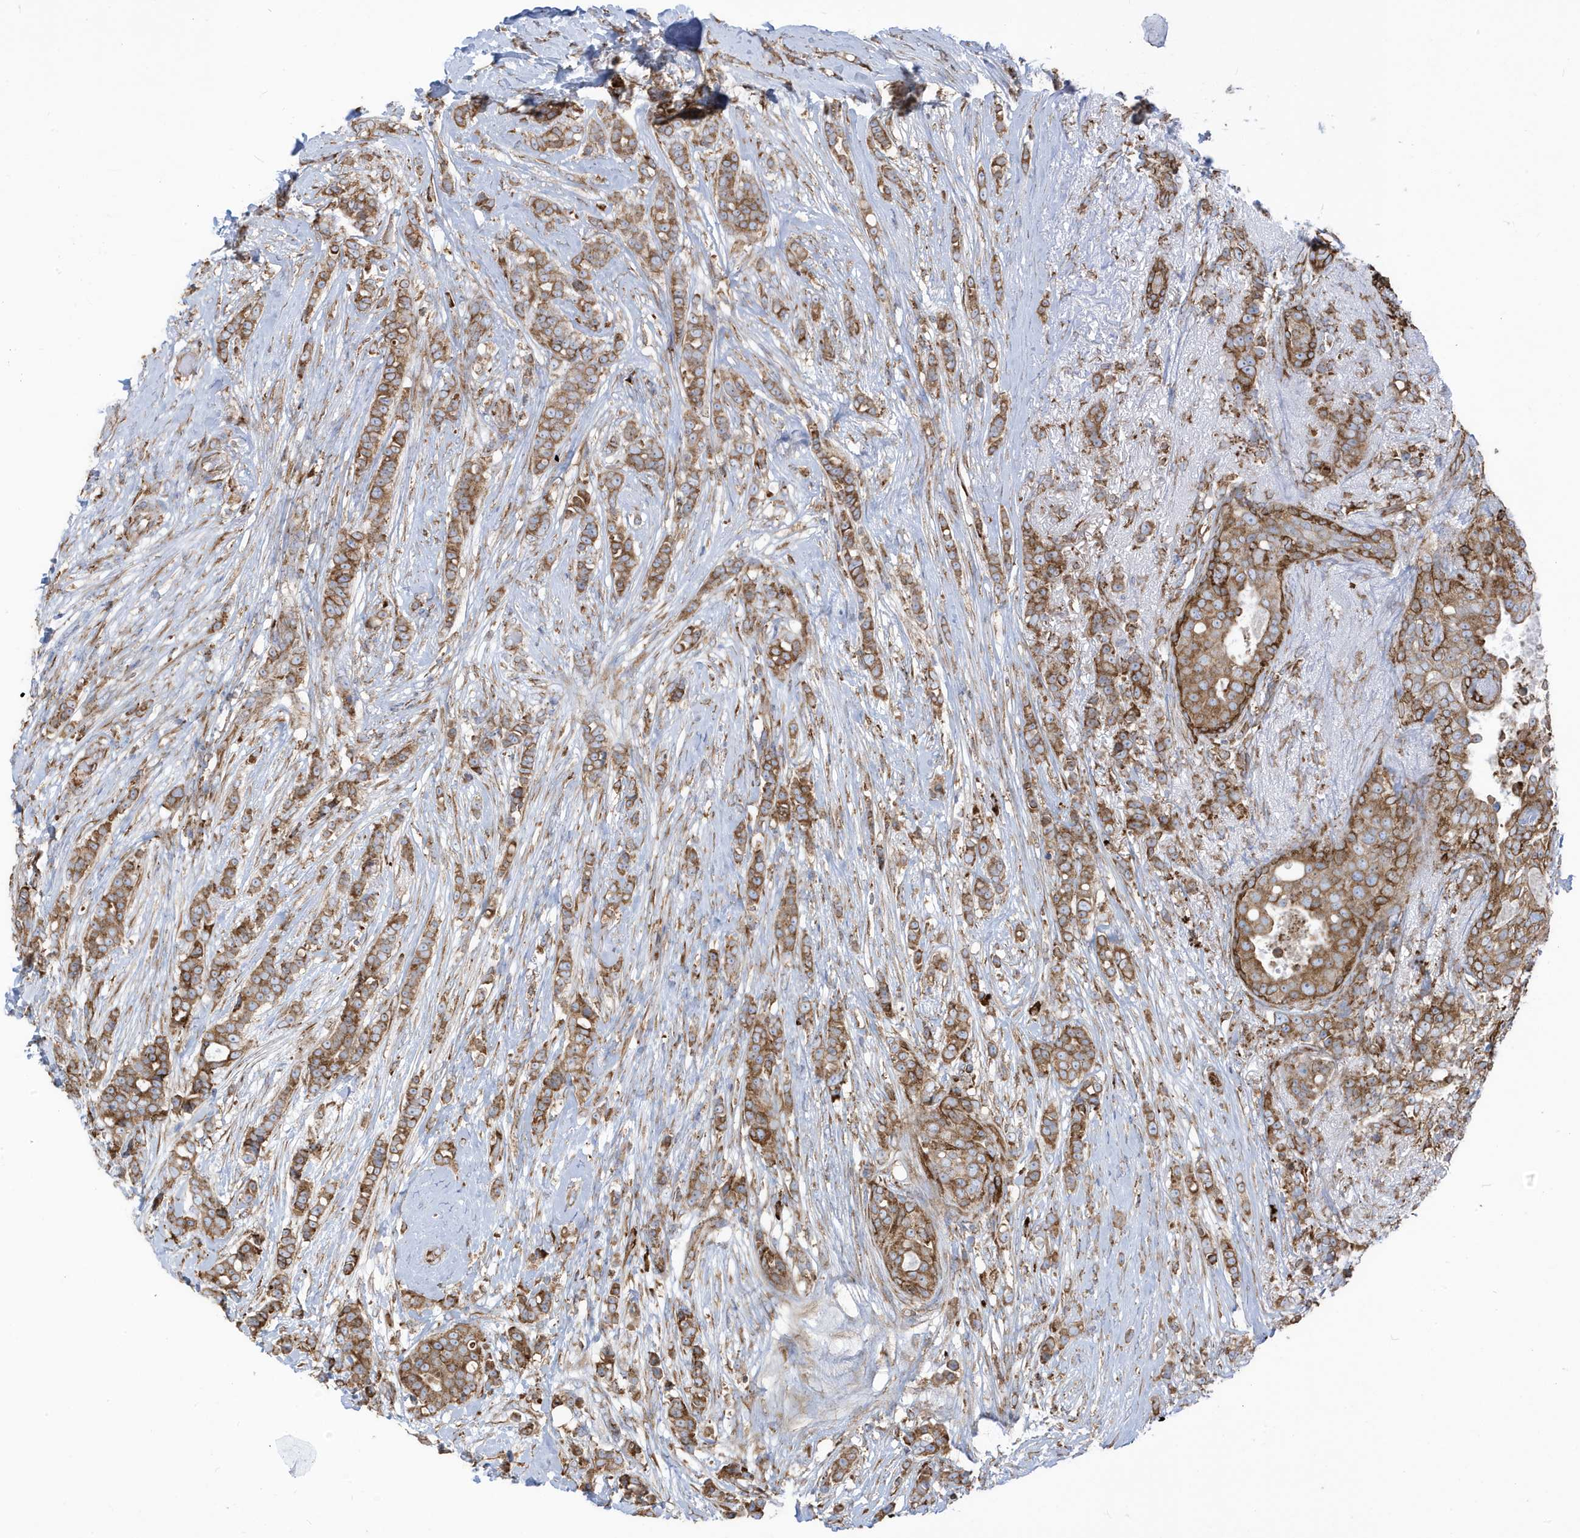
{"staining": {"intensity": "moderate", "quantity": ">75%", "location": "cytoplasmic/membranous"}, "tissue": "breast cancer", "cell_type": "Tumor cells", "image_type": "cancer", "snomed": [{"axis": "morphology", "description": "Lobular carcinoma"}, {"axis": "topography", "description": "Breast"}], "caption": "Human breast cancer stained with a brown dye reveals moderate cytoplasmic/membranous positive staining in about >75% of tumor cells.", "gene": "PDIA6", "patient": {"sex": "female", "age": 51}}